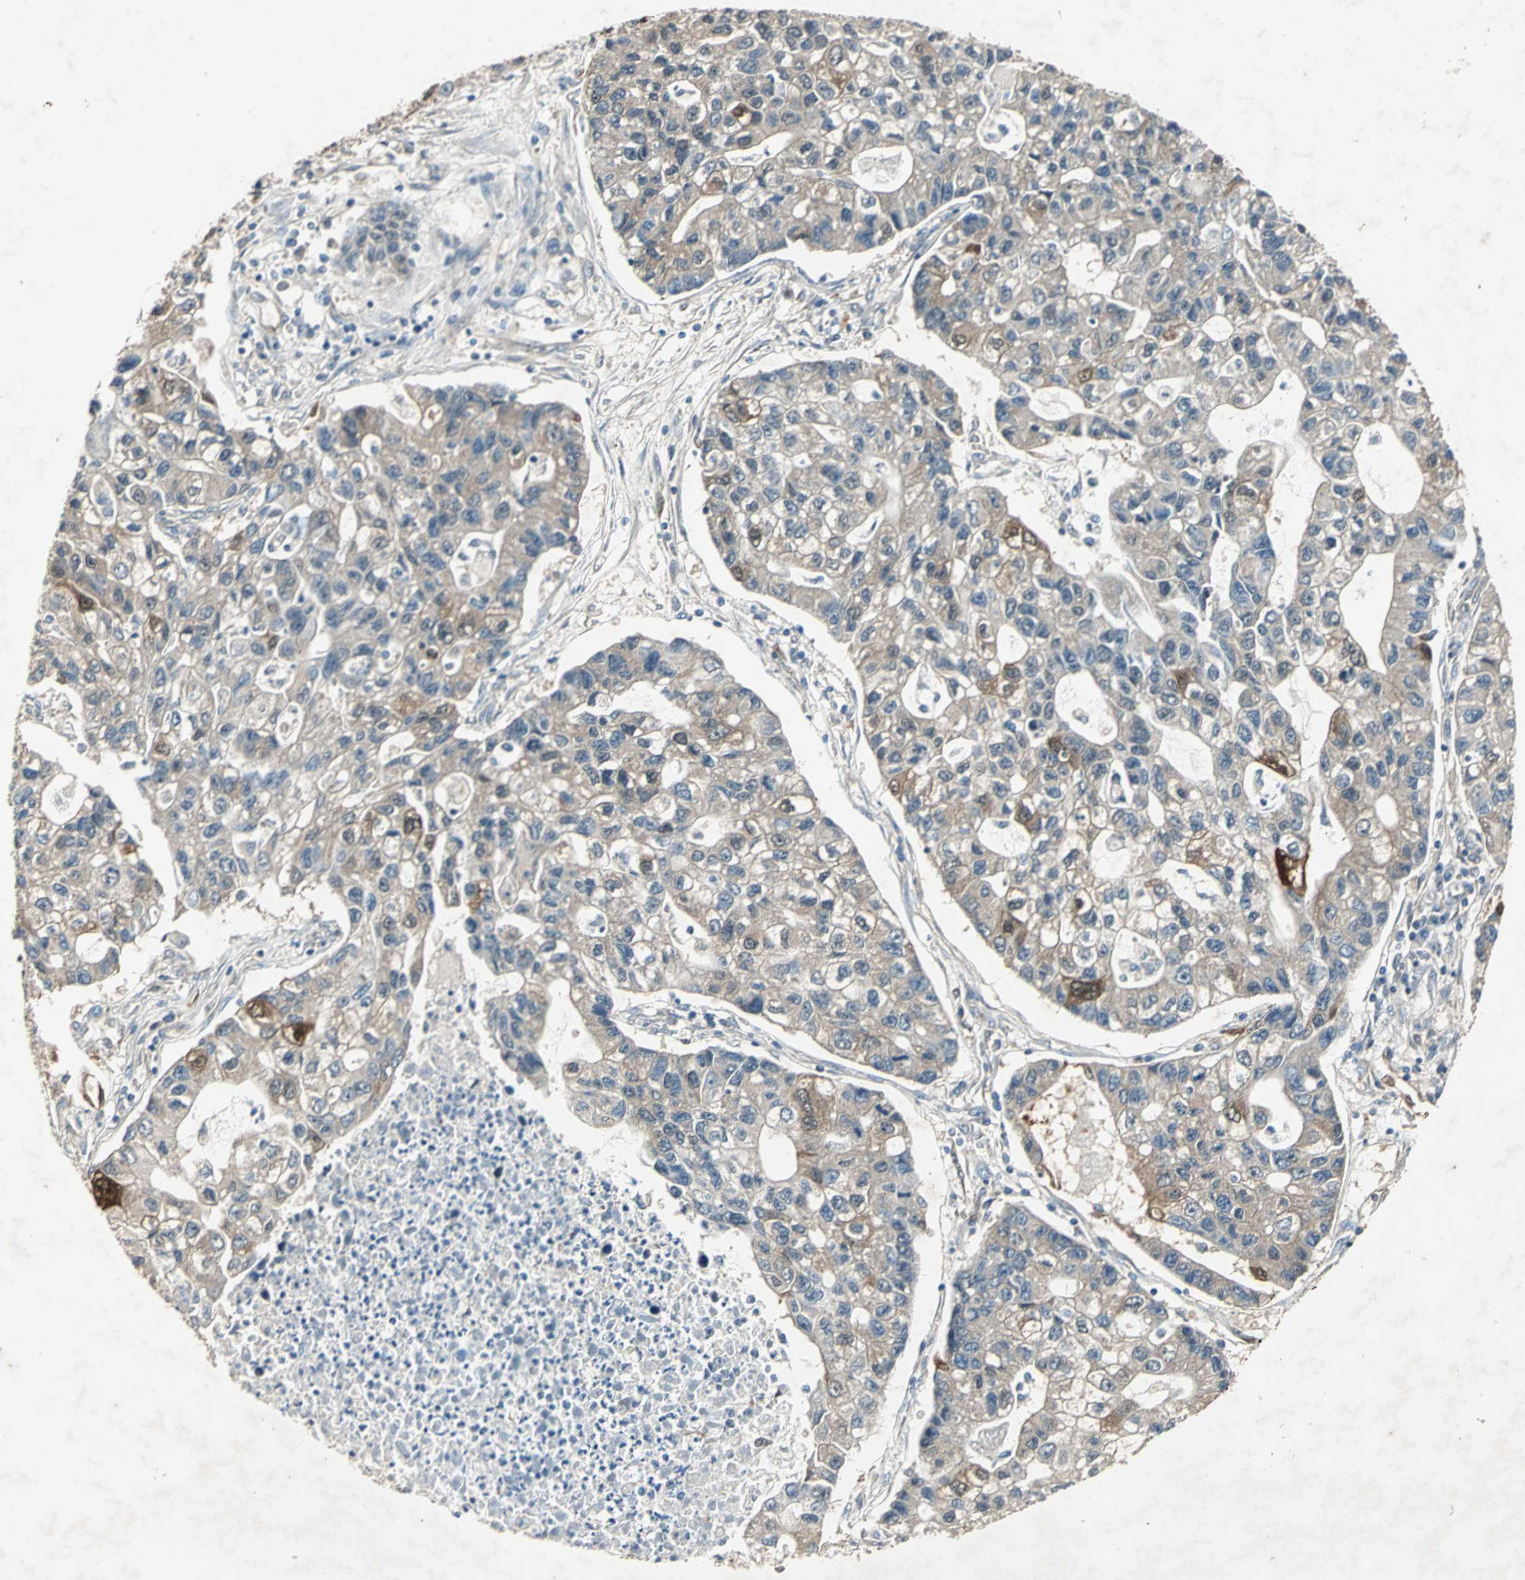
{"staining": {"intensity": "weak", "quantity": ">75%", "location": "cytoplasmic/membranous"}, "tissue": "lung cancer", "cell_type": "Tumor cells", "image_type": "cancer", "snomed": [{"axis": "morphology", "description": "Adenocarcinoma, NOS"}, {"axis": "topography", "description": "Lung"}], "caption": "Weak cytoplasmic/membranous expression is appreciated in approximately >75% of tumor cells in lung cancer (adenocarcinoma).", "gene": "RRM2B", "patient": {"sex": "female", "age": 51}}